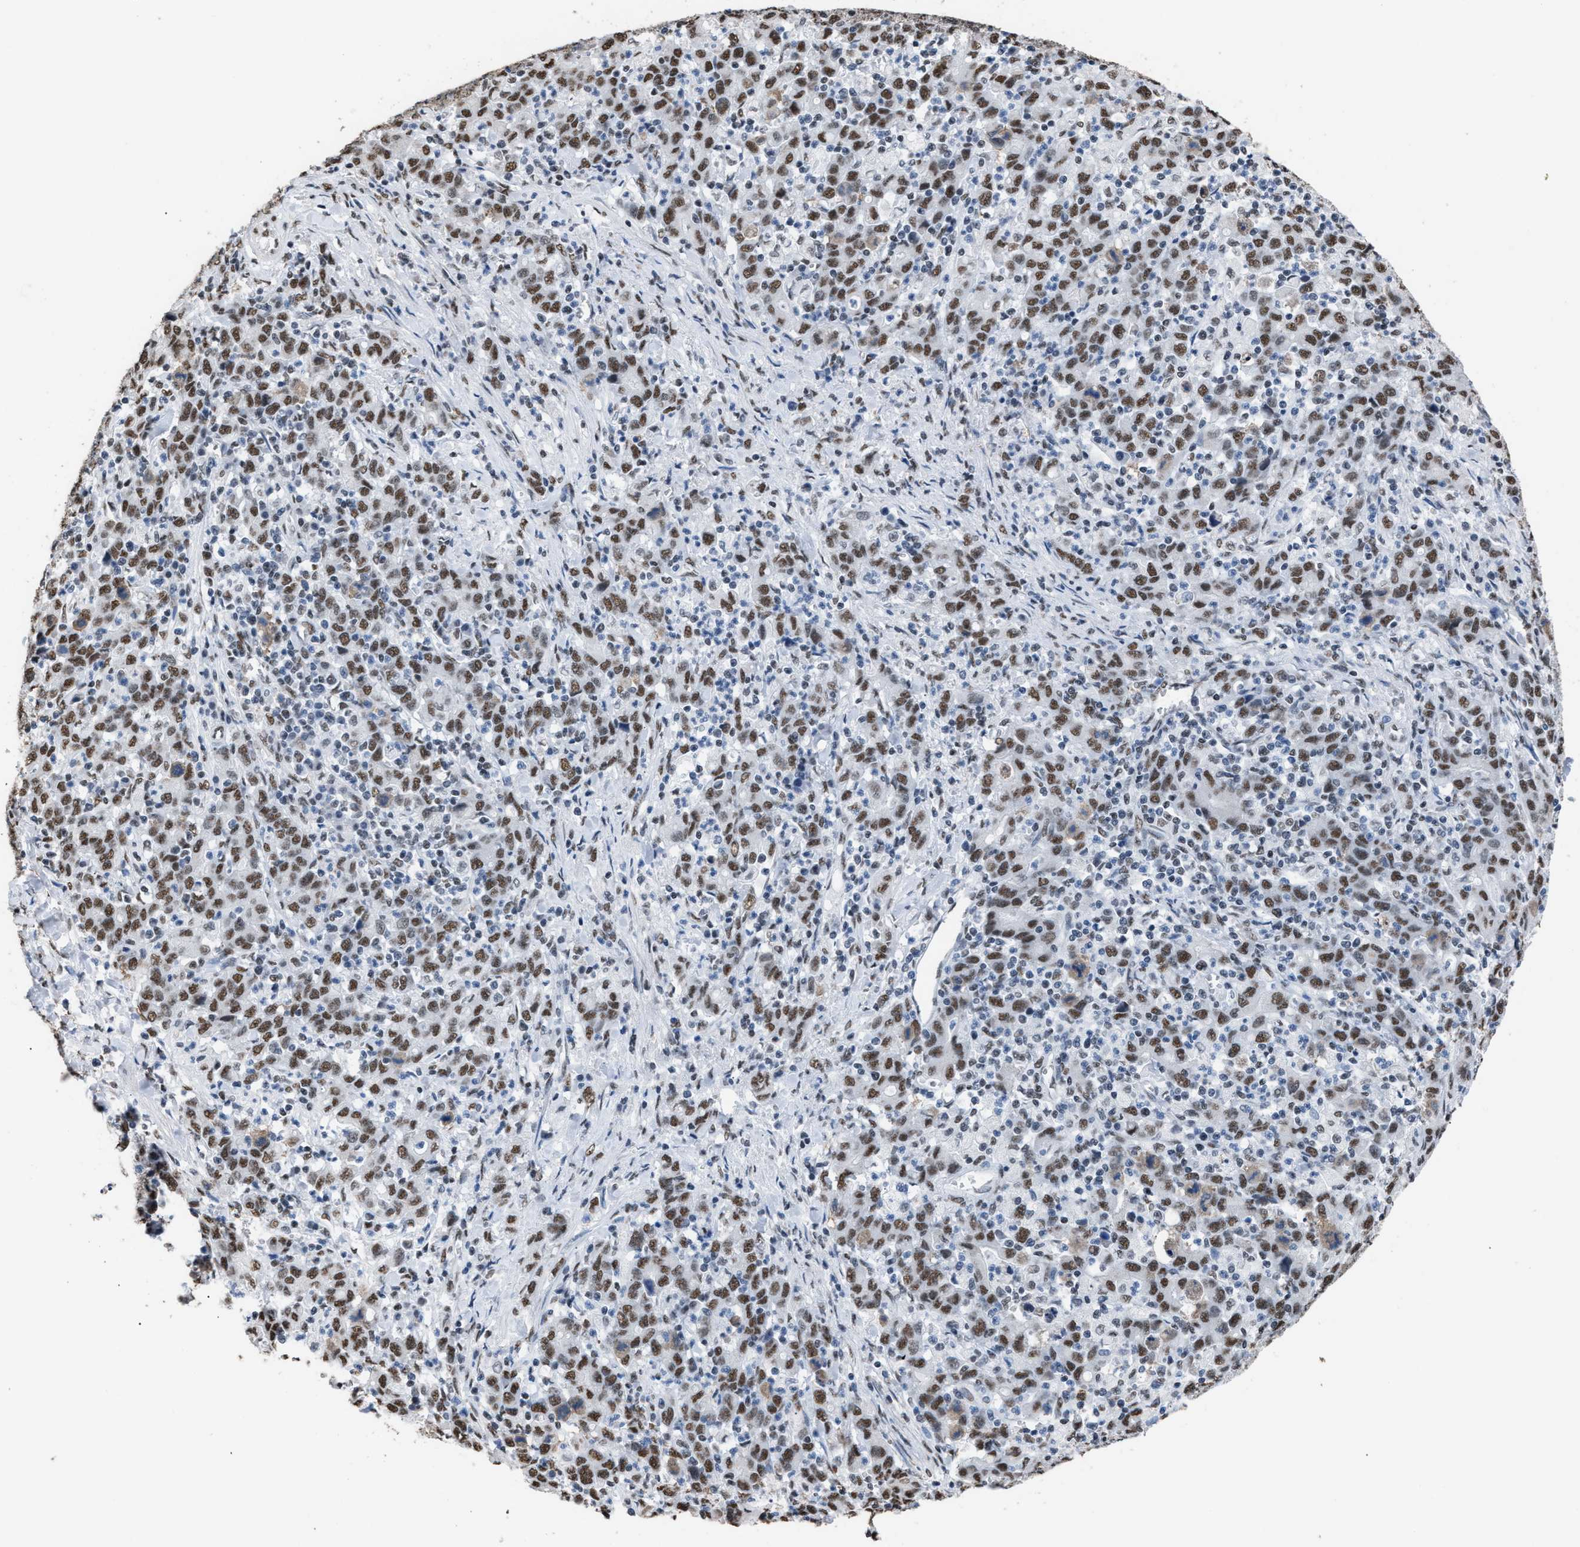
{"staining": {"intensity": "strong", "quantity": ">75%", "location": "nuclear"}, "tissue": "stomach cancer", "cell_type": "Tumor cells", "image_type": "cancer", "snomed": [{"axis": "morphology", "description": "Adenocarcinoma, NOS"}, {"axis": "topography", "description": "Stomach, upper"}], "caption": "An IHC histopathology image of neoplastic tissue is shown. Protein staining in brown labels strong nuclear positivity in stomach adenocarcinoma within tumor cells.", "gene": "CCAR2", "patient": {"sex": "male", "age": 69}}